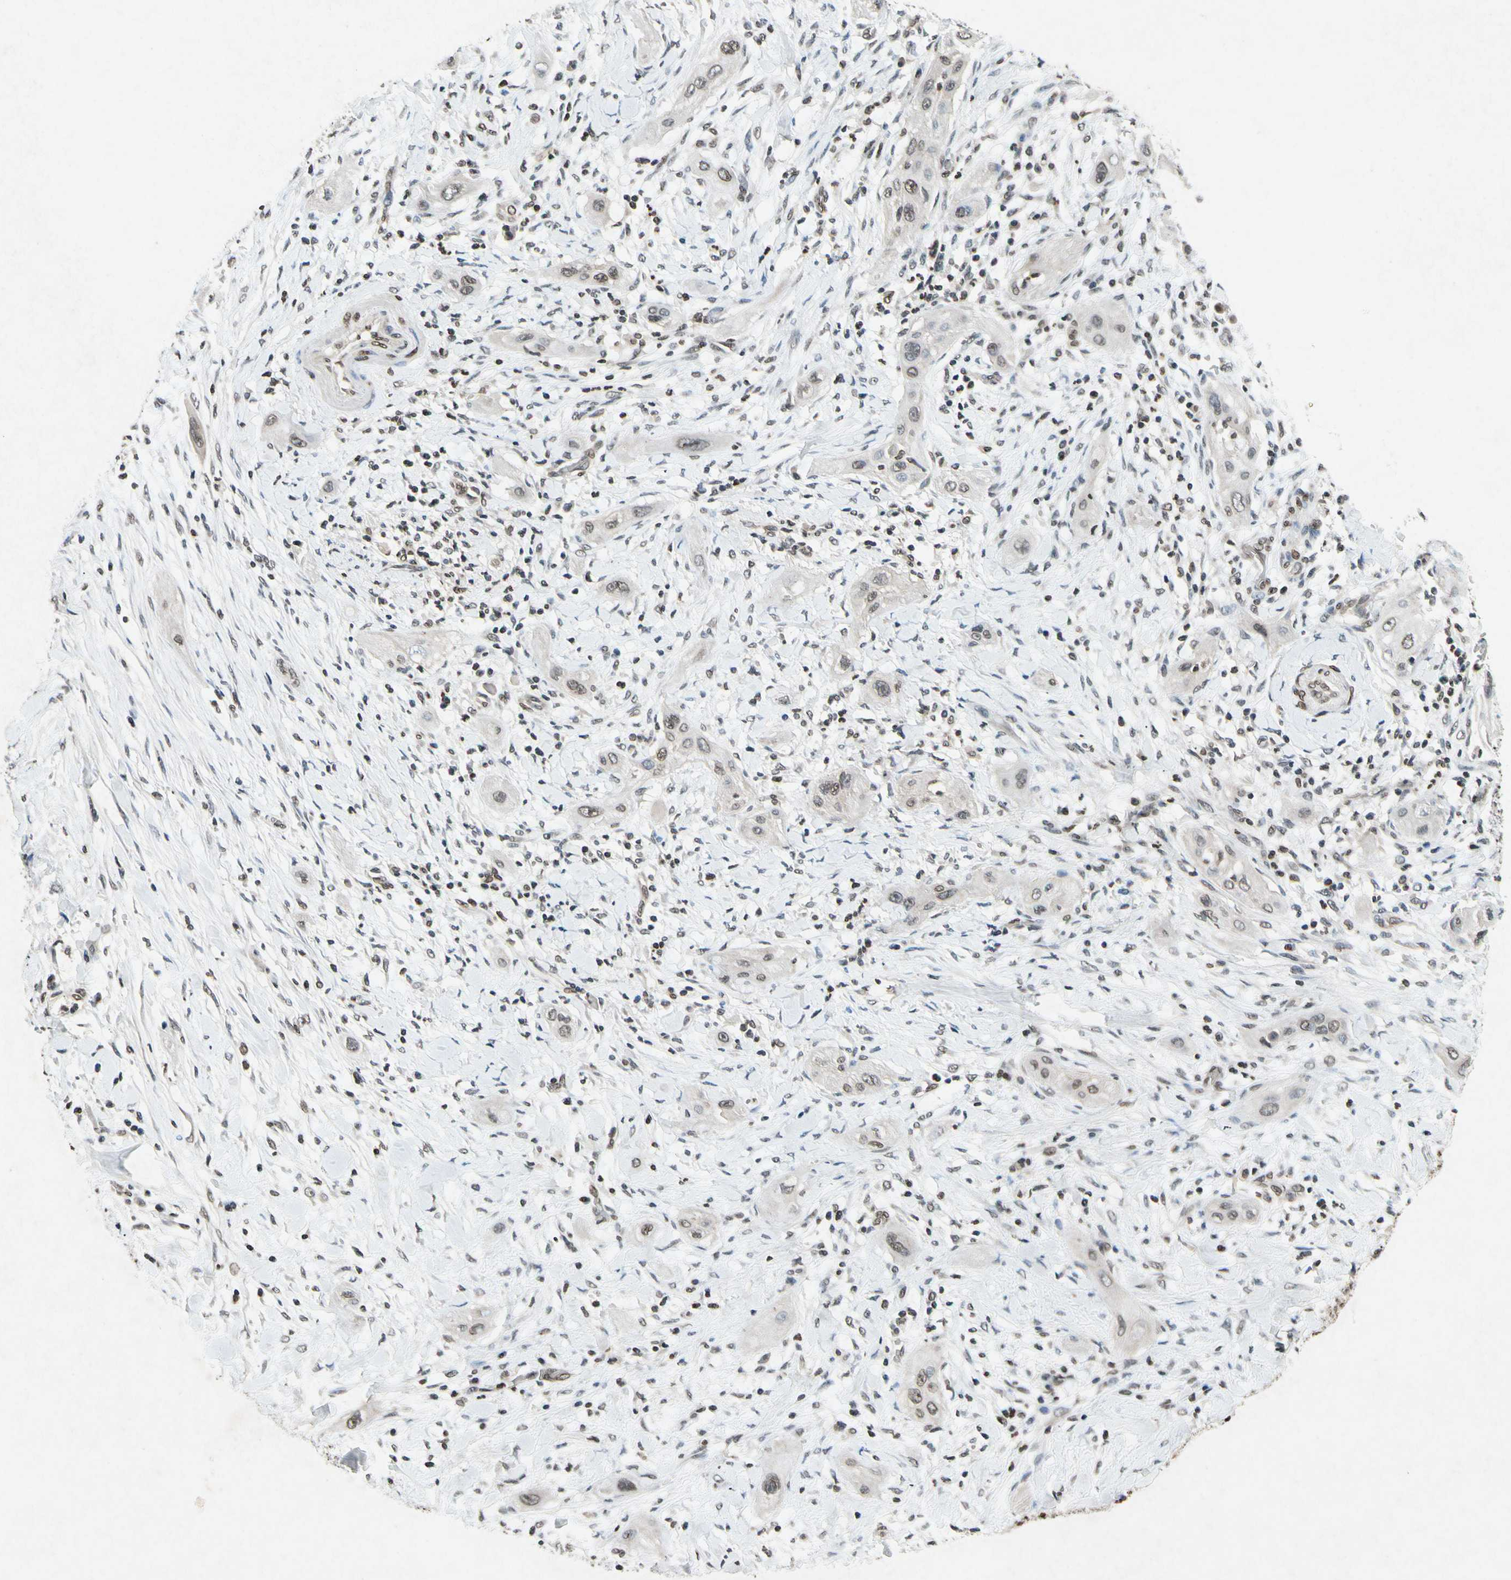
{"staining": {"intensity": "weak", "quantity": "<25%", "location": "nuclear"}, "tissue": "lung cancer", "cell_type": "Tumor cells", "image_type": "cancer", "snomed": [{"axis": "morphology", "description": "Squamous cell carcinoma, NOS"}, {"axis": "topography", "description": "Lung"}], "caption": "The IHC photomicrograph has no significant staining in tumor cells of squamous cell carcinoma (lung) tissue.", "gene": "HOXB3", "patient": {"sex": "female", "age": 47}}